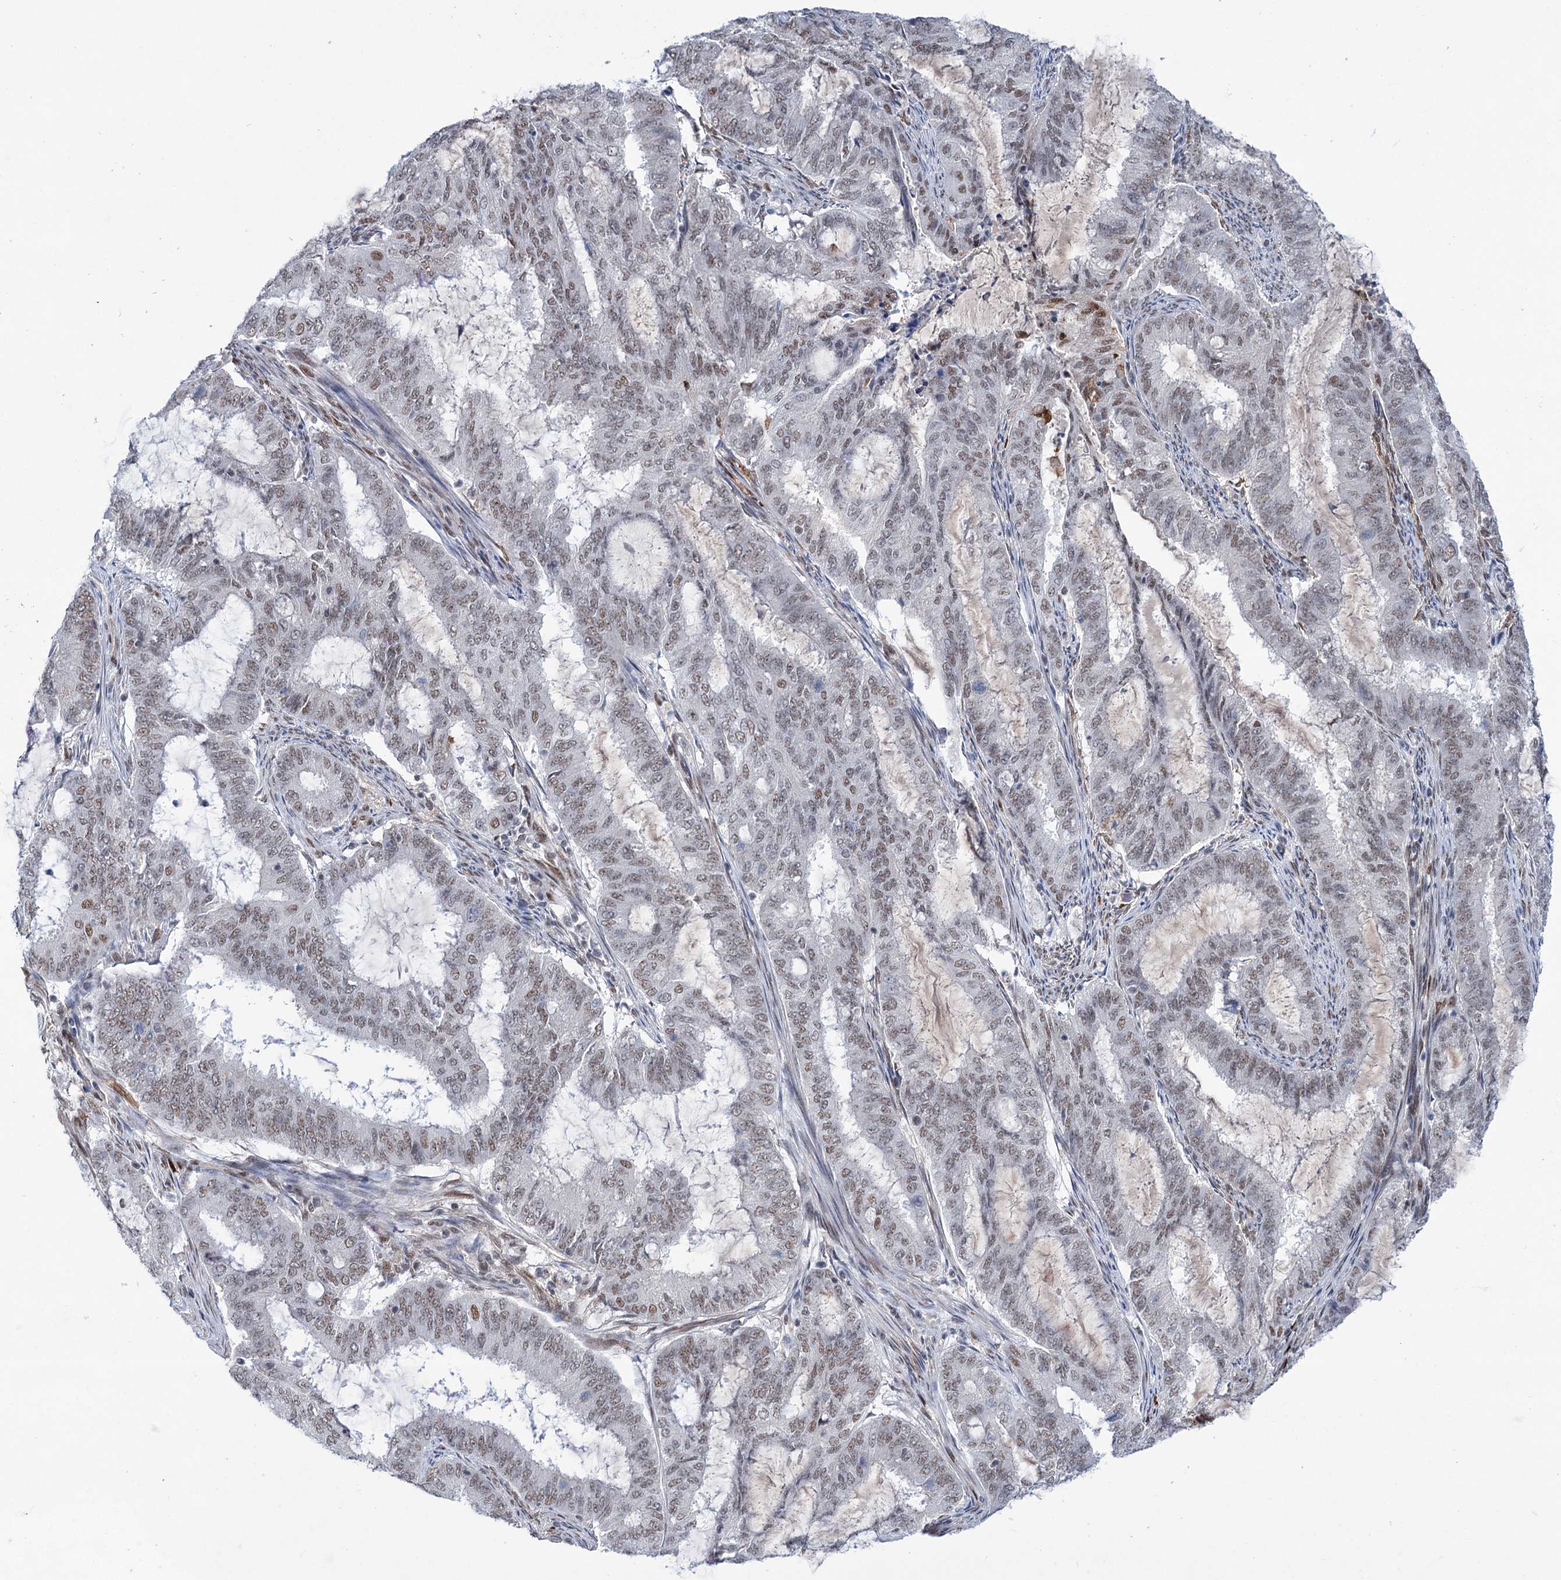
{"staining": {"intensity": "weak", "quantity": "25%-75%", "location": "nuclear"}, "tissue": "endometrial cancer", "cell_type": "Tumor cells", "image_type": "cancer", "snomed": [{"axis": "morphology", "description": "Adenocarcinoma, NOS"}, {"axis": "topography", "description": "Endometrium"}], "caption": "This photomicrograph demonstrates immunohistochemistry (IHC) staining of human endometrial adenocarcinoma, with low weak nuclear expression in about 25%-75% of tumor cells.", "gene": "FAM53A", "patient": {"sex": "female", "age": 51}}